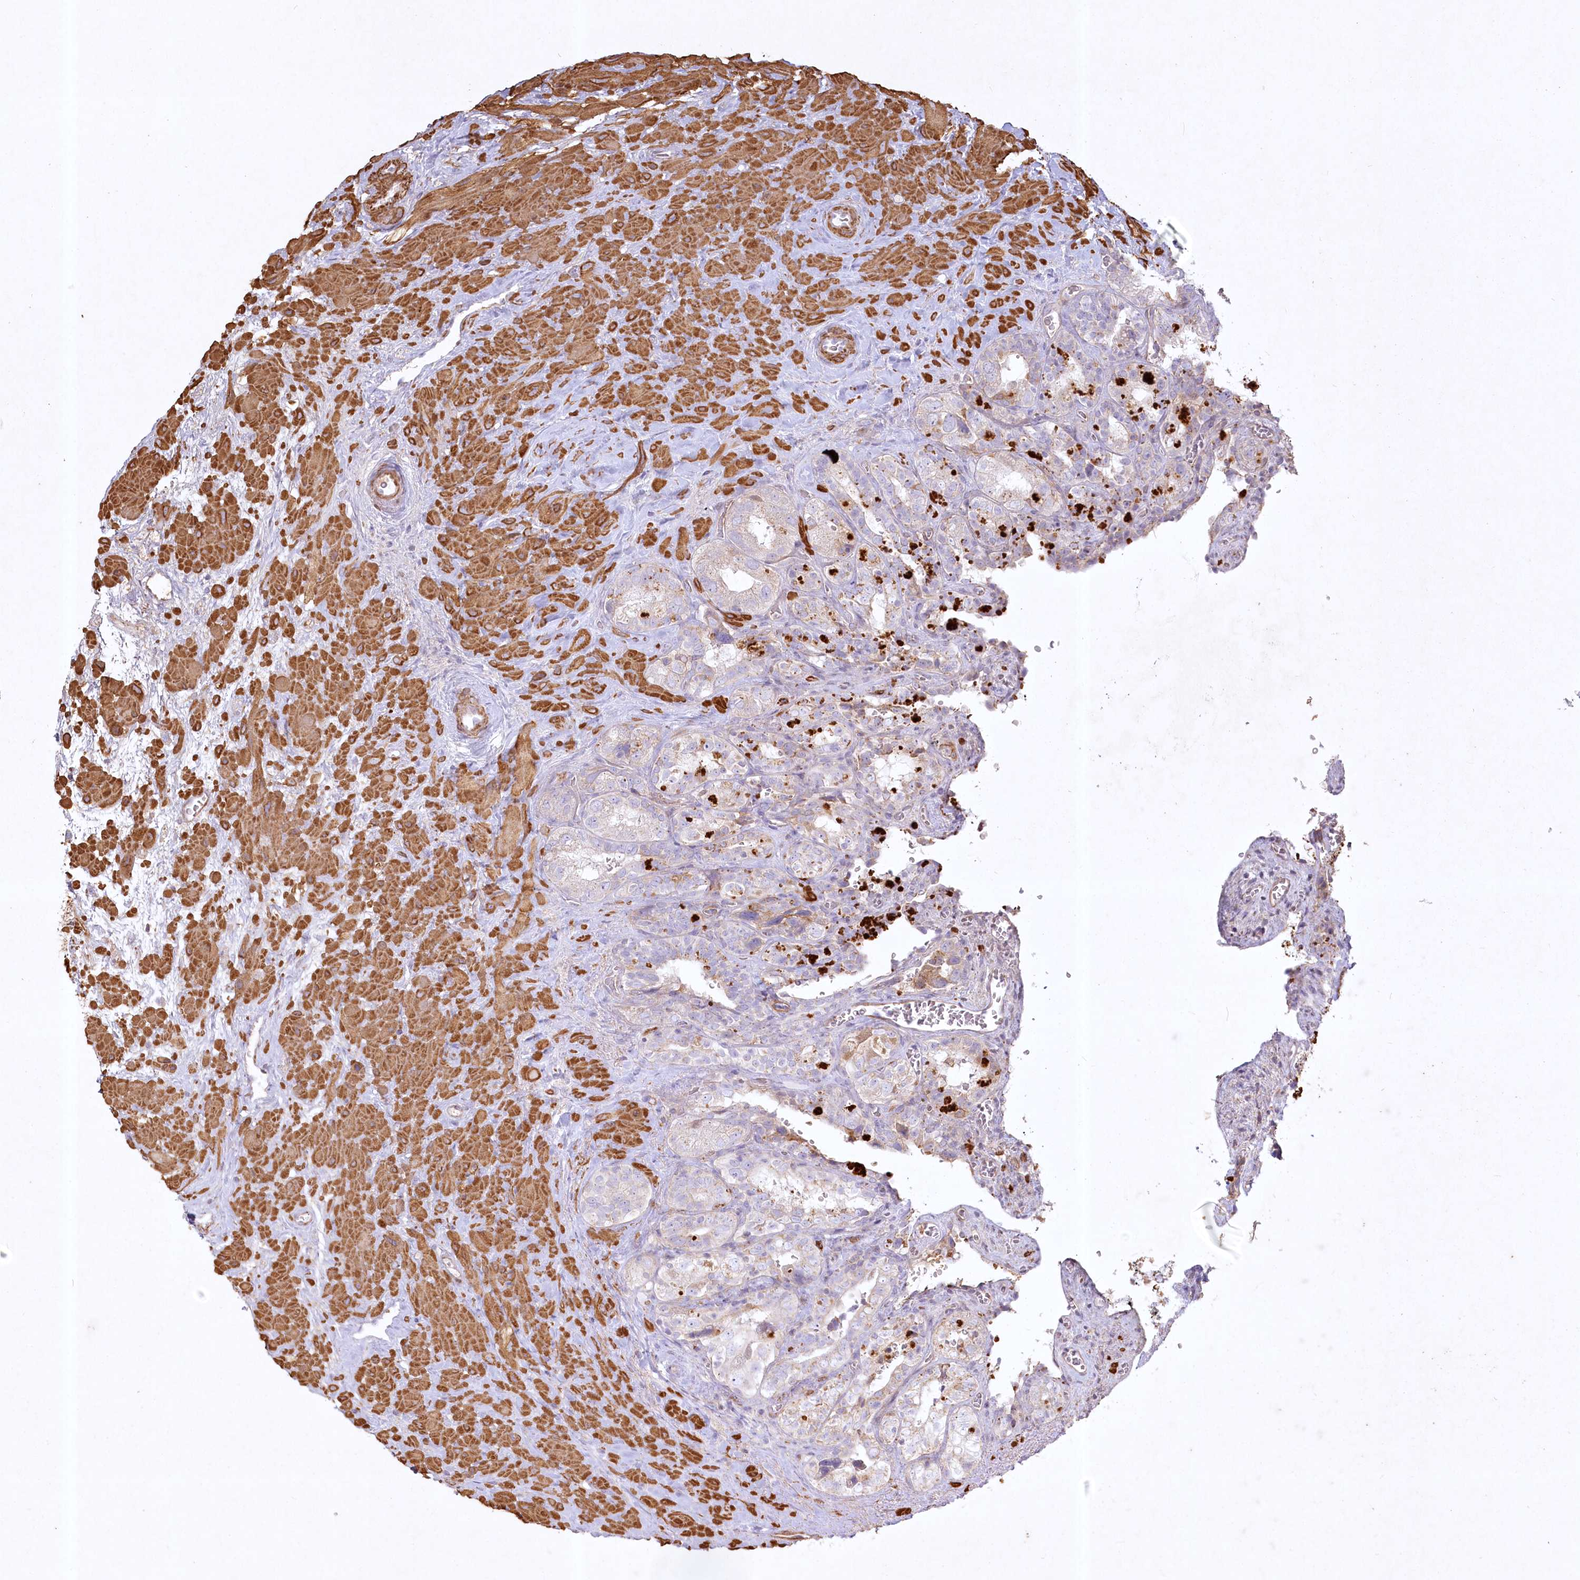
{"staining": {"intensity": "negative", "quantity": "none", "location": "none"}, "tissue": "seminal vesicle", "cell_type": "Glandular cells", "image_type": "normal", "snomed": [{"axis": "morphology", "description": "Normal tissue, NOS"}, {"axis": "topography", "description": "Prostate"}, {"axis": "topography", "description": "Seminal veicle"}], "caption": "A high-resolution image shows IHC staining of benign seminal vesicle, which shows no significant staining in glandular cells.", "gene": "INPP4B", "patient": {"sex": "male", "age": 67}}